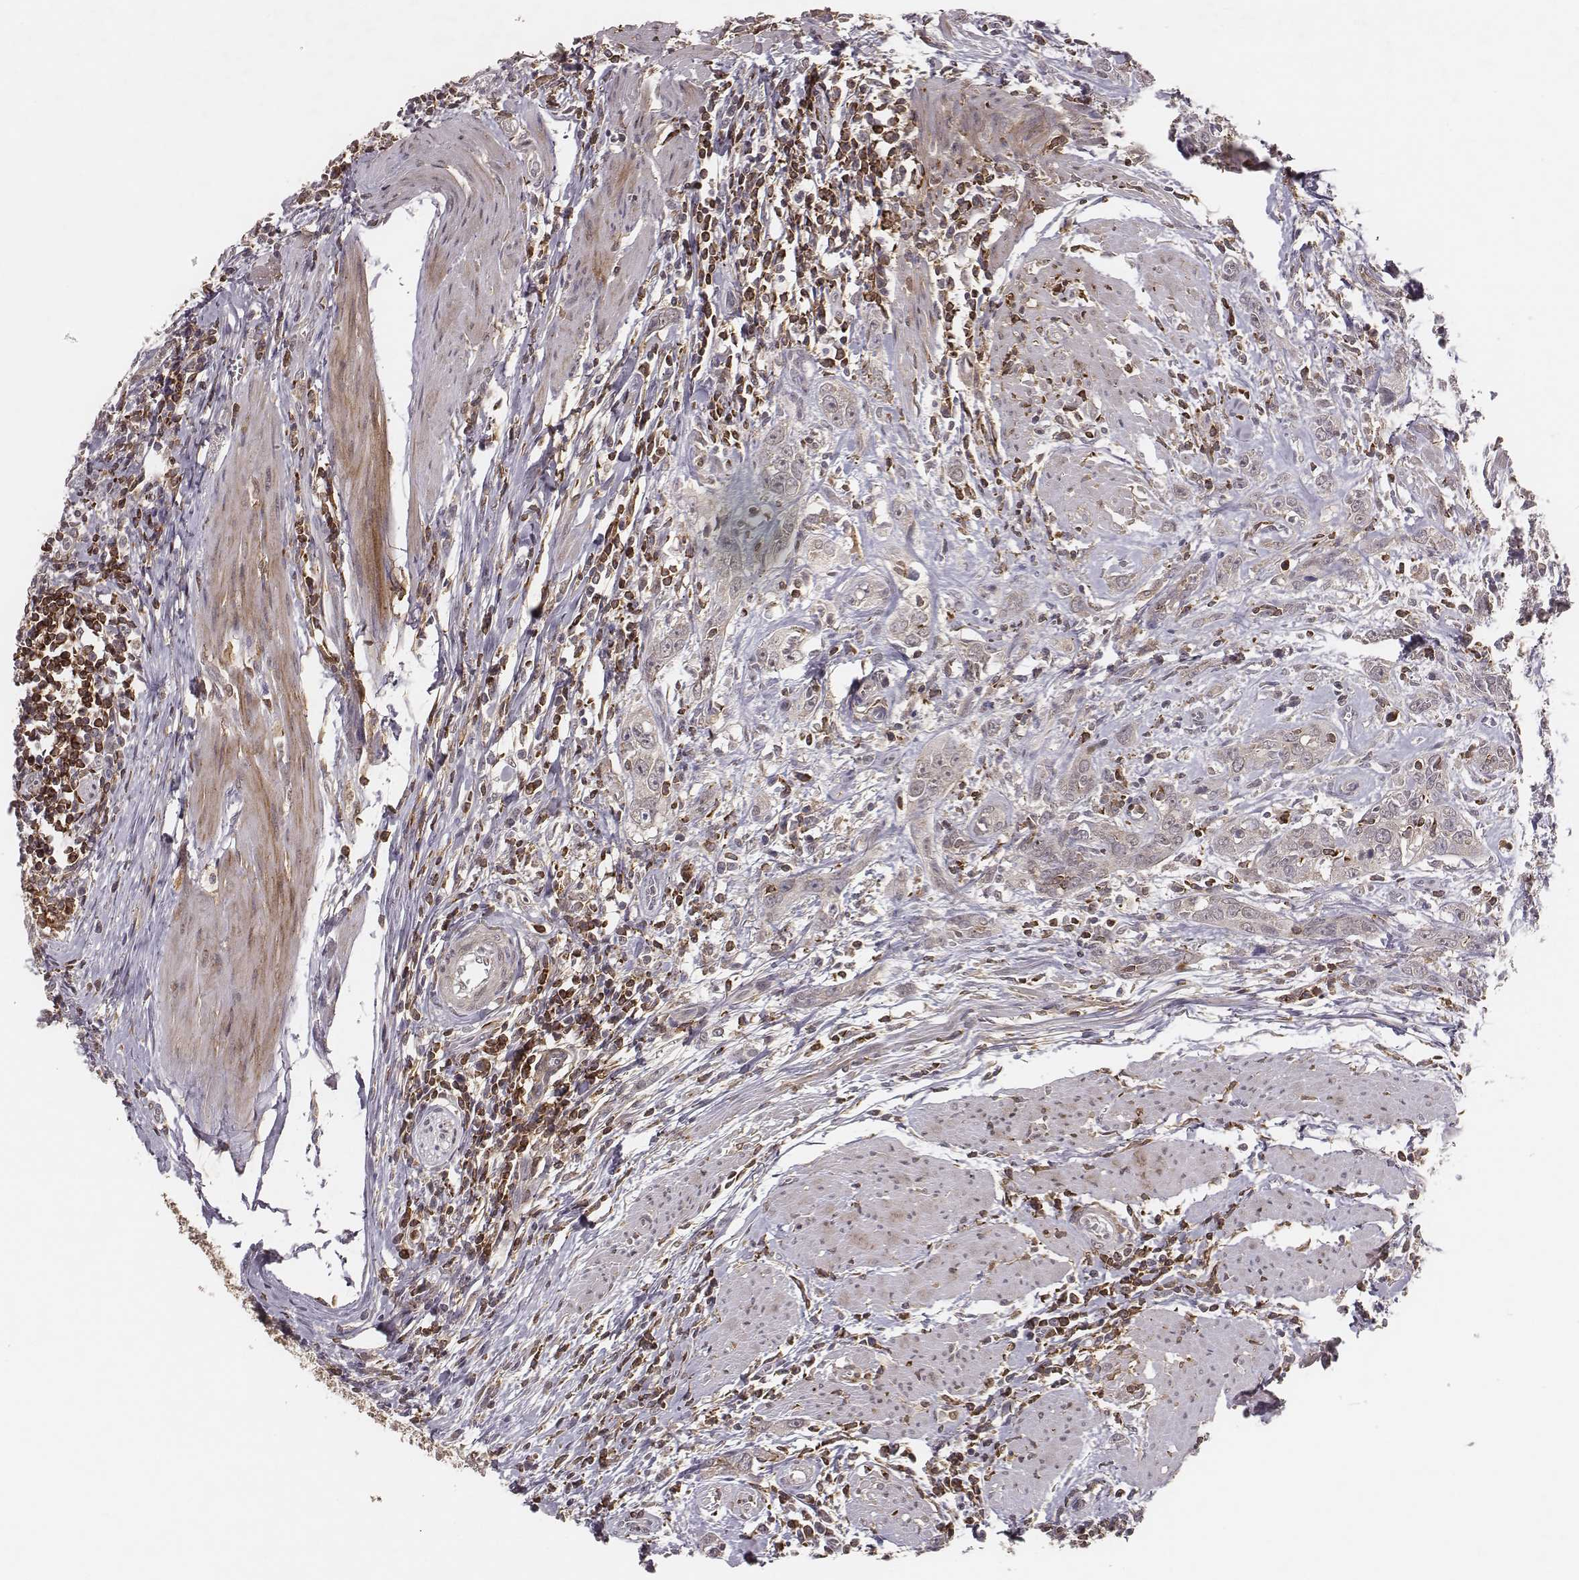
{"staining": {"intensity": "negative", "quantity": "none", "location": "none"}, "tissue": "urothelial cancer", "cell_type": "Tumor cells", "image_type": "cancer", "snomed": [{"axis": "morphology", "description": "Urothelial carcinoma, High grade"}, {"axis": "topography", "description": "Urinary bladder"}], "caption": "Tumor cells show no significant expression in urothelial cancer.", "gene": "PILRA", "patient": {"sex": "male", "age": 83}}